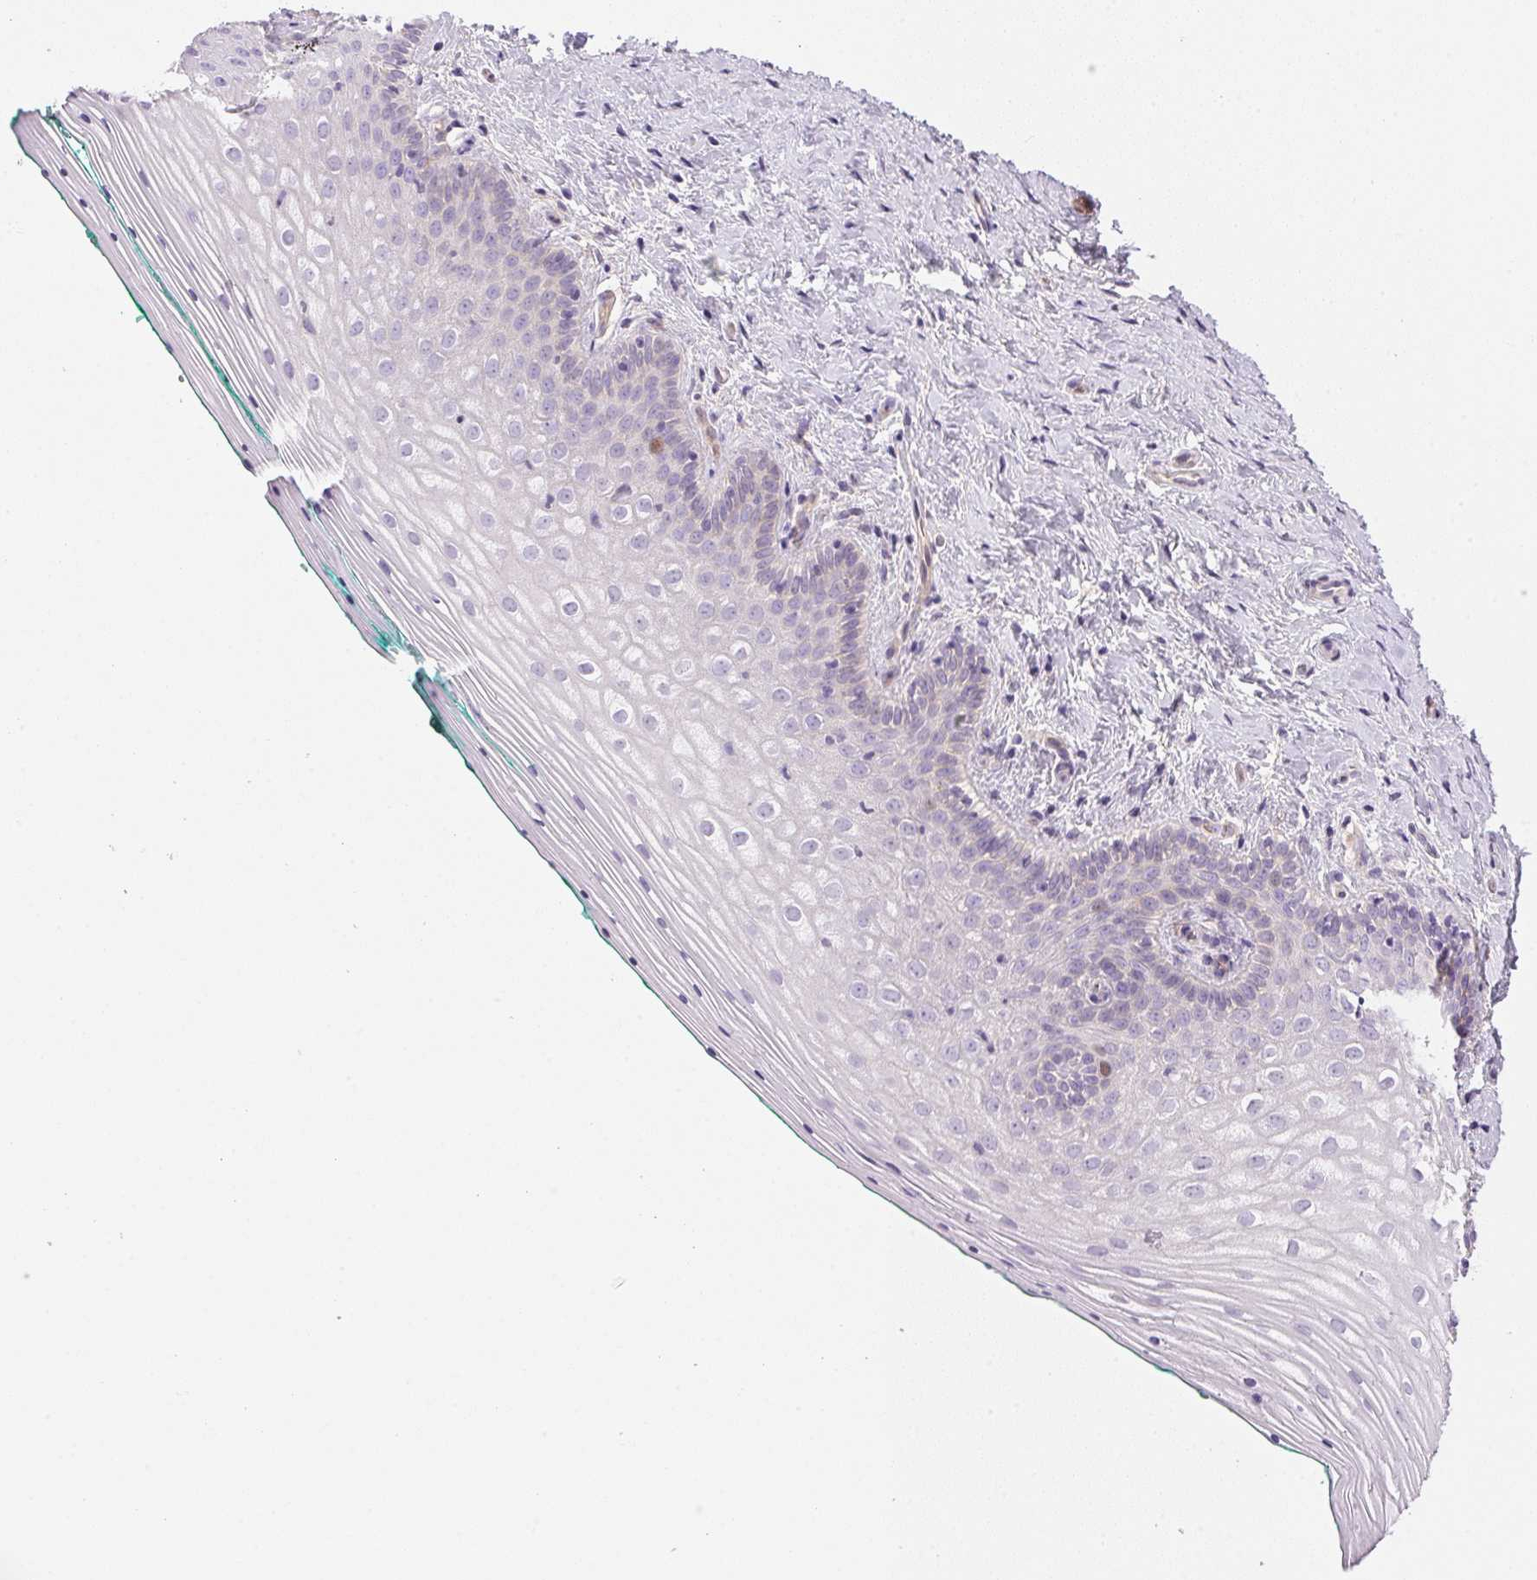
{"staining": {"intensity": "negative", "quantity": "none", "location": "none"}, "tissue": "vagina", "cell_type": "Squamous epithelial cells", "image_type": "normal", "snomed": [{"axis": "morphology", "description": "Normal tissue, NOS"}, {"axis": "topography", "description": "Vagina"}], "caption": "An image of human vagina is negative for staining in squamous epithelial cells. (DAB (3,3'-diaminobenzidine) IHC visualized using brightfield microscopy, high magnification).", "gene": "SMTN", "patient": {"sex": "female", "age": 45}}